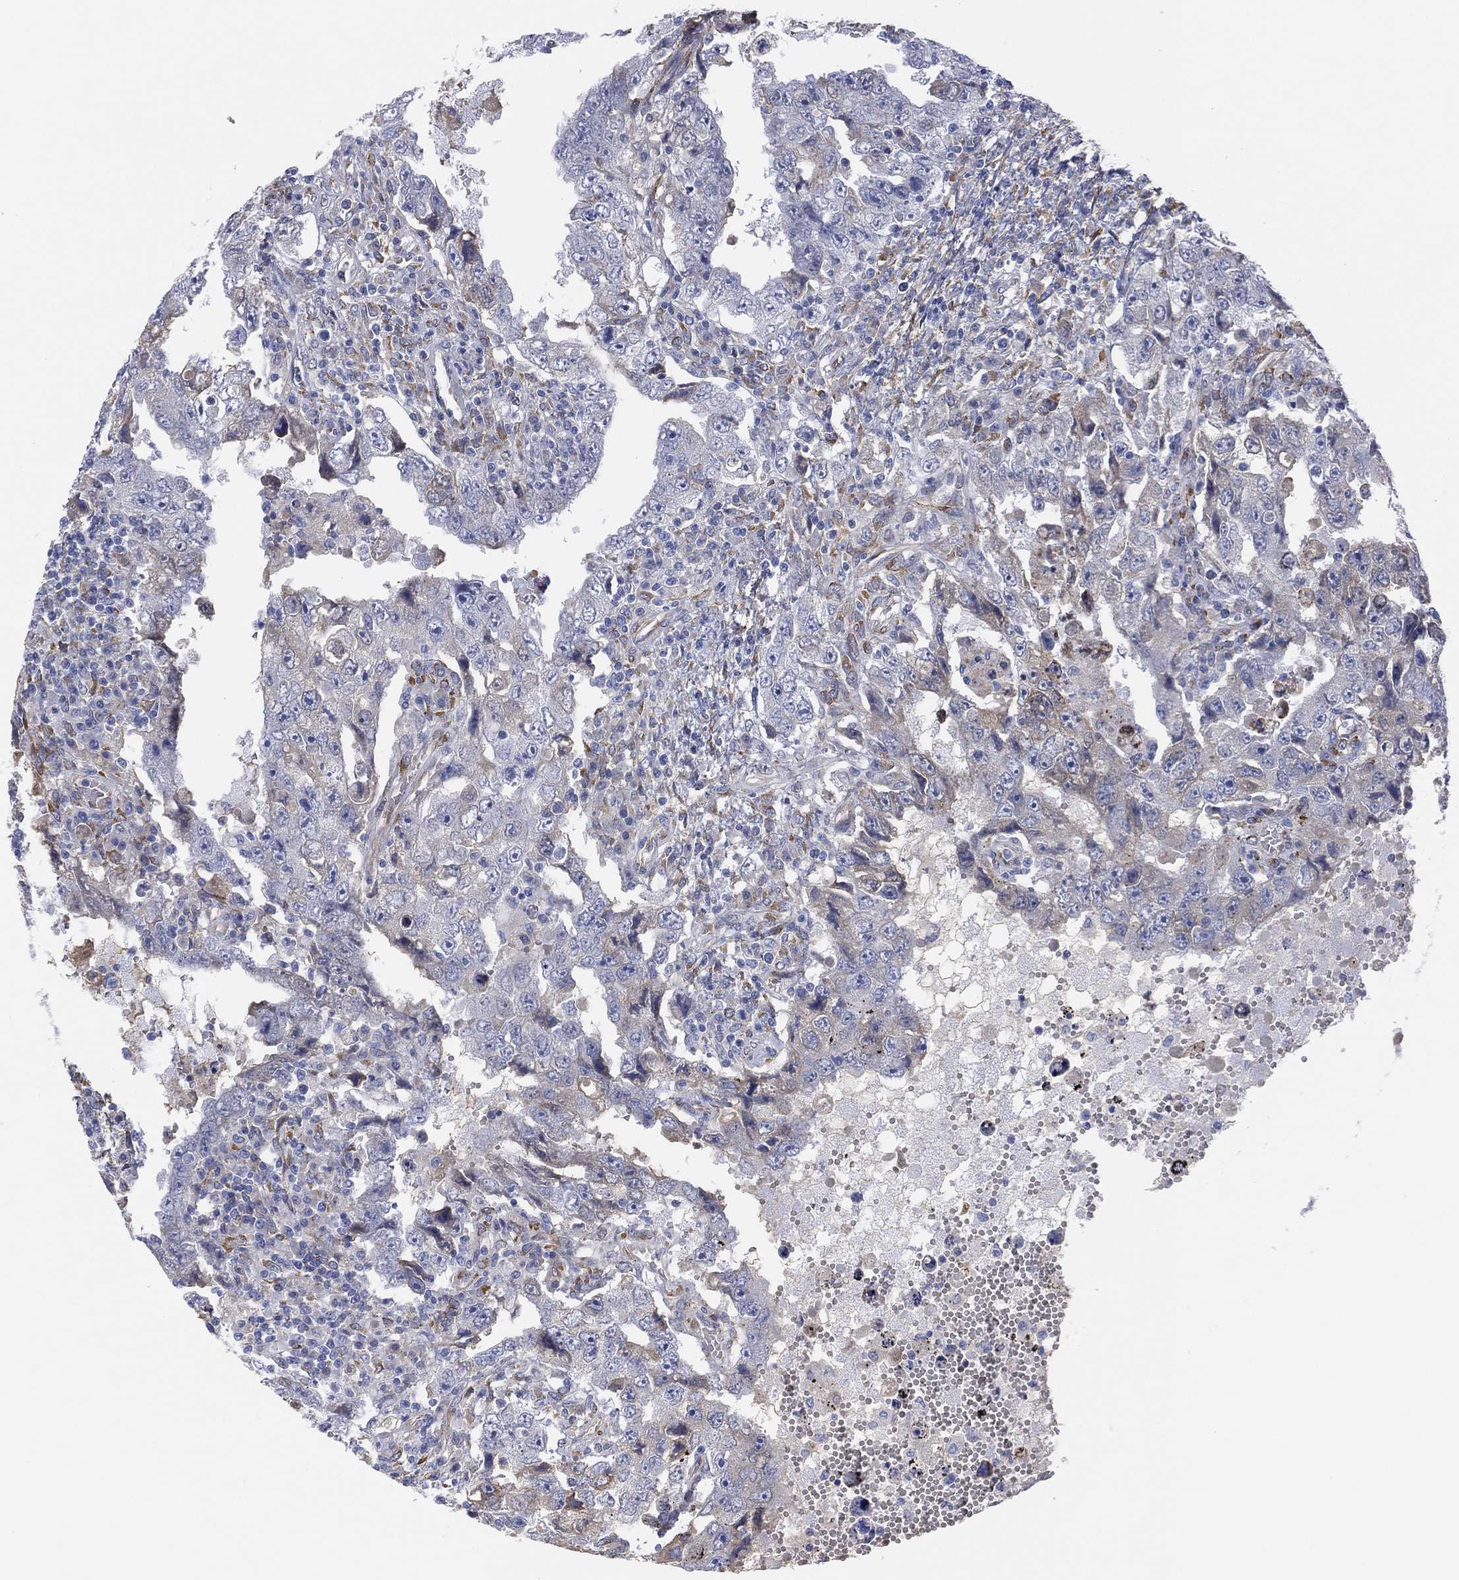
{"staining": {"intensity": "weak", "quantity": "<25%", "location": "cytoplasmic/membranous"}, "tissue": "testis cancer", "cell_type": "Tumor cells", "image_type": "cancer", "snomed": [{"axis": "morphology", "description": "Carcinoma, Embryonal, NOS"}, {"axis": "topography", "description": "Testis"}], "caption": "Human testis cancer stained for a protein using IHC demonstrates no positivity in tumor cells.", "gene": "MLF1", "patient": {"sex": "male", "age": 26}}